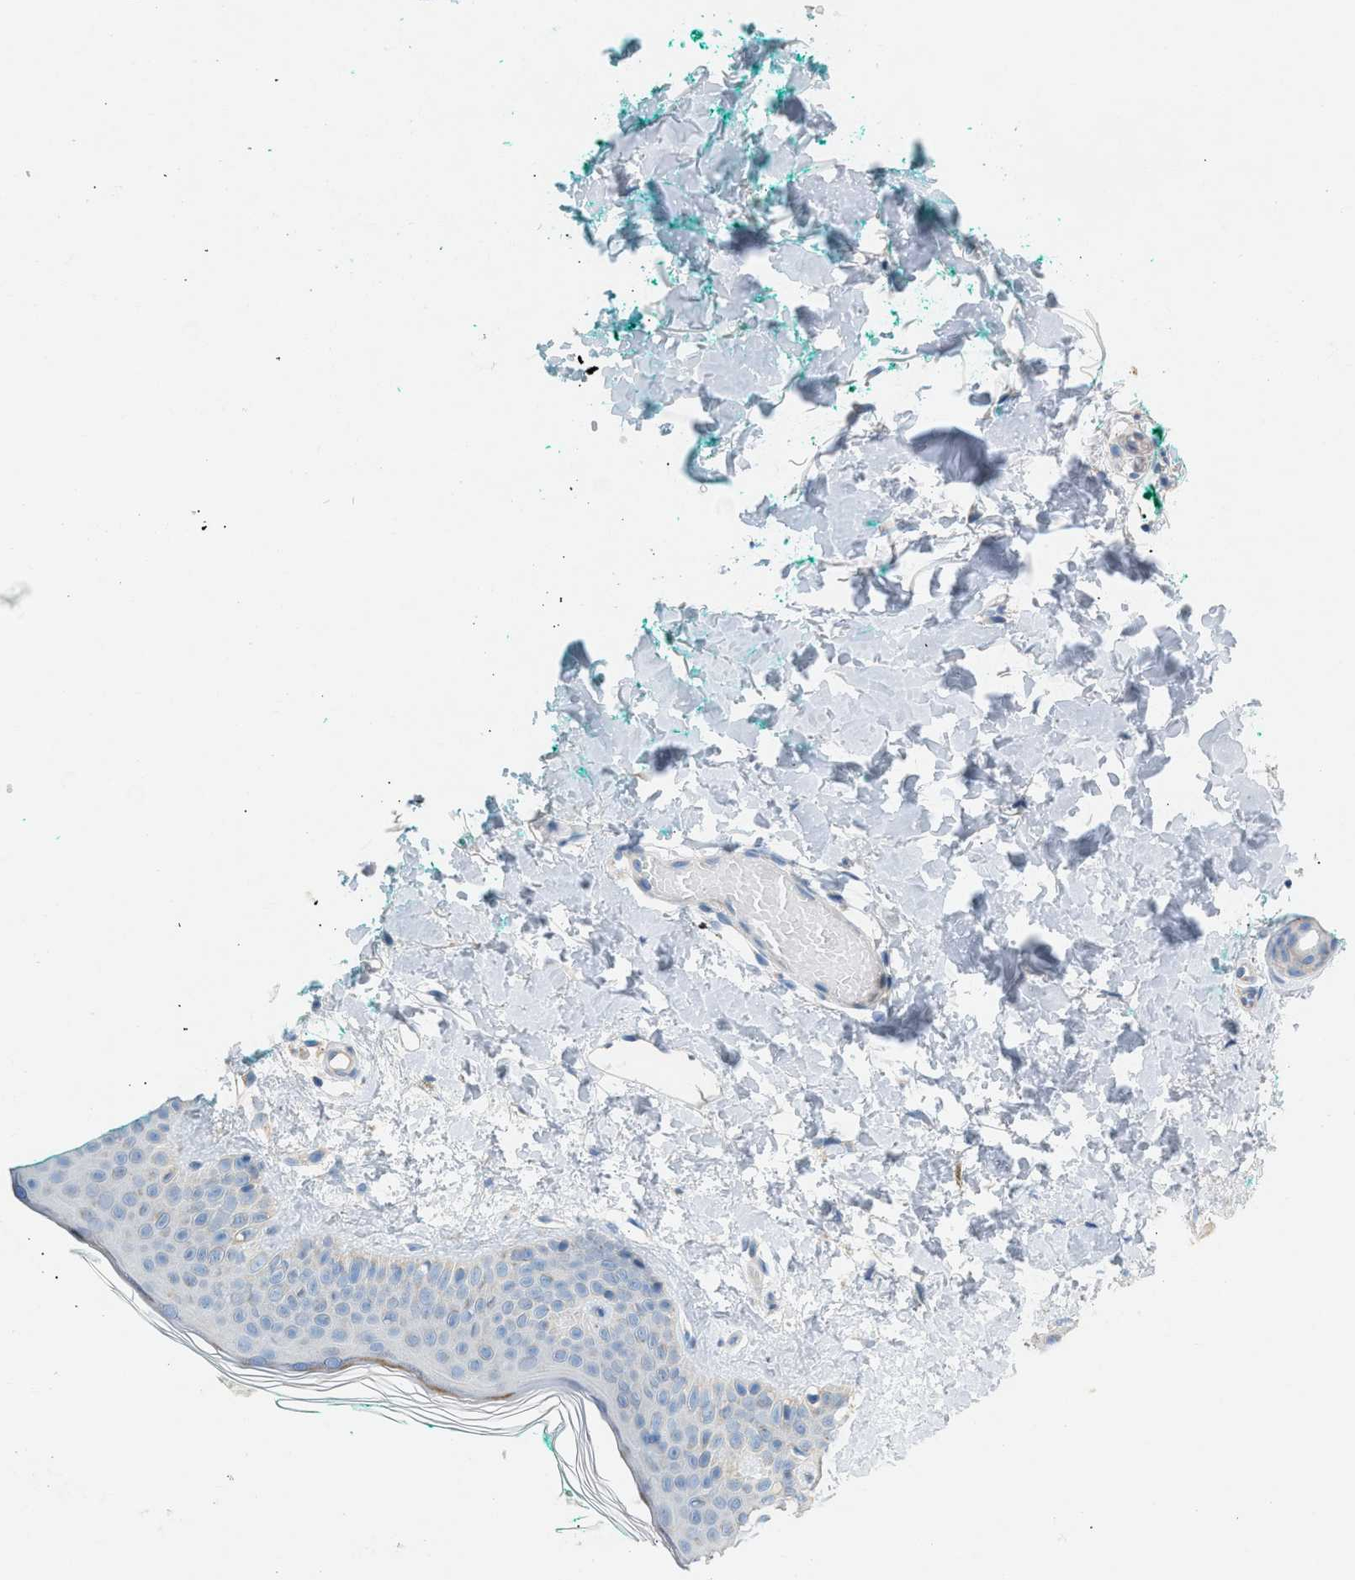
{"staining": {"intensity": "negative", "quantity": "none", "location": "none"}, "tissue": "skin", "cell_type": "Fibroblasts", "image_type": "normal", "snomed": [{"axis": "morphology", "description": "Normal tissue, NOS"}, {"axis": "topography", "description": "Skin"}], "caption": "Immunohistochemistry of normal human skin demonstrates no positivity in fibroblasts.", "gene": "NDUFS8", "patient": {"sex": "male", "age": 30}}